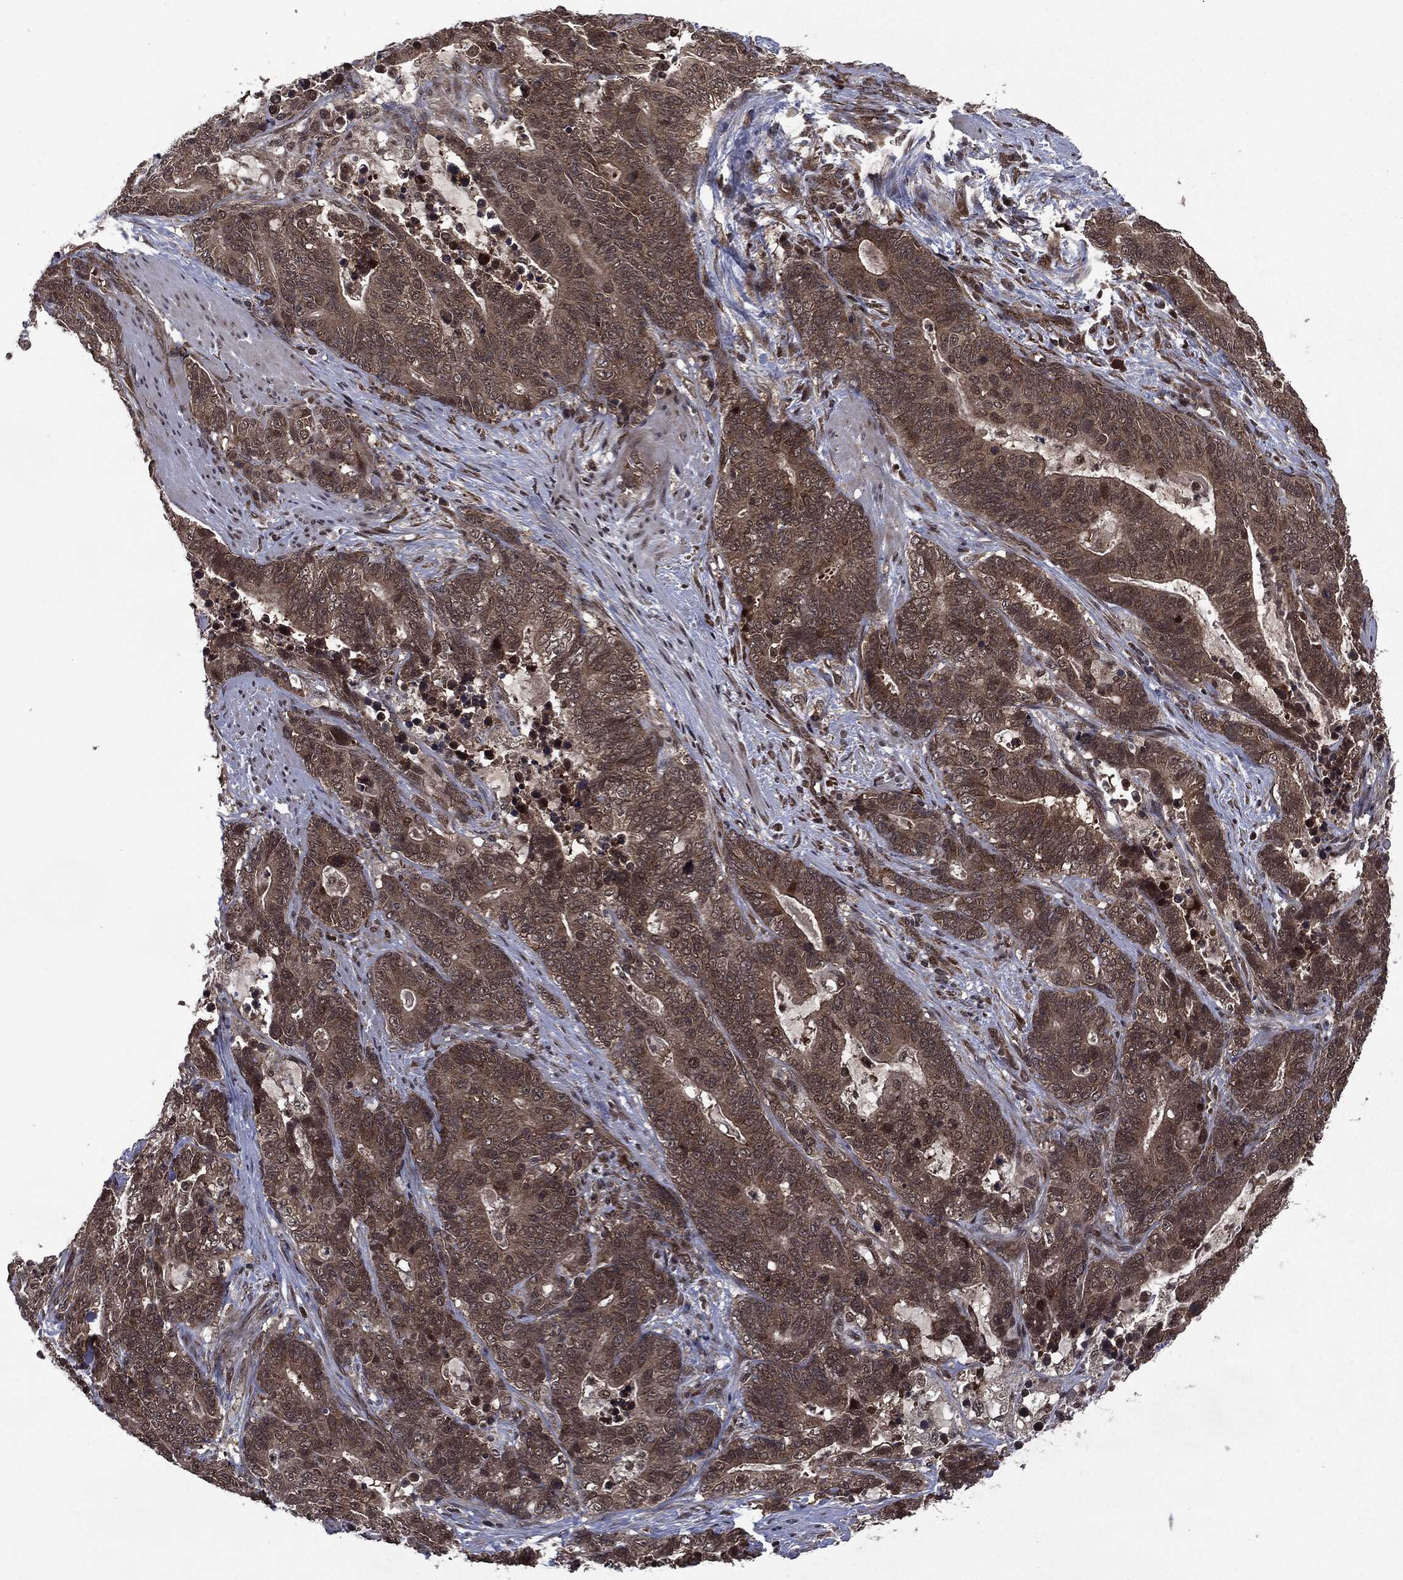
{"staining": {"intensity": "strong", "quantity": "25%-75%", "location": "cytoplasmic/membranous,nuclear"}, "tissue": "stomach cancer", "cell_type": "Tumor cells", "image_type": "cancer", "snomed": [{"axis": "morphology", "description": "Normal tissue, NOS"}, {"axis": "morphology", "description": "Adenocarcinoma, NOS"}, {"axis": "topography", "description": "Stomach"}], "caption": "The photomicrograph displays staining of stomach cancer (adenocarcinoma), revealing strong cytoplasmic/membranous and nuclear protein staining (brown color) within tumor cells.", "gene": "STAU2", "patient": {"sex": "female", "age": 64}}